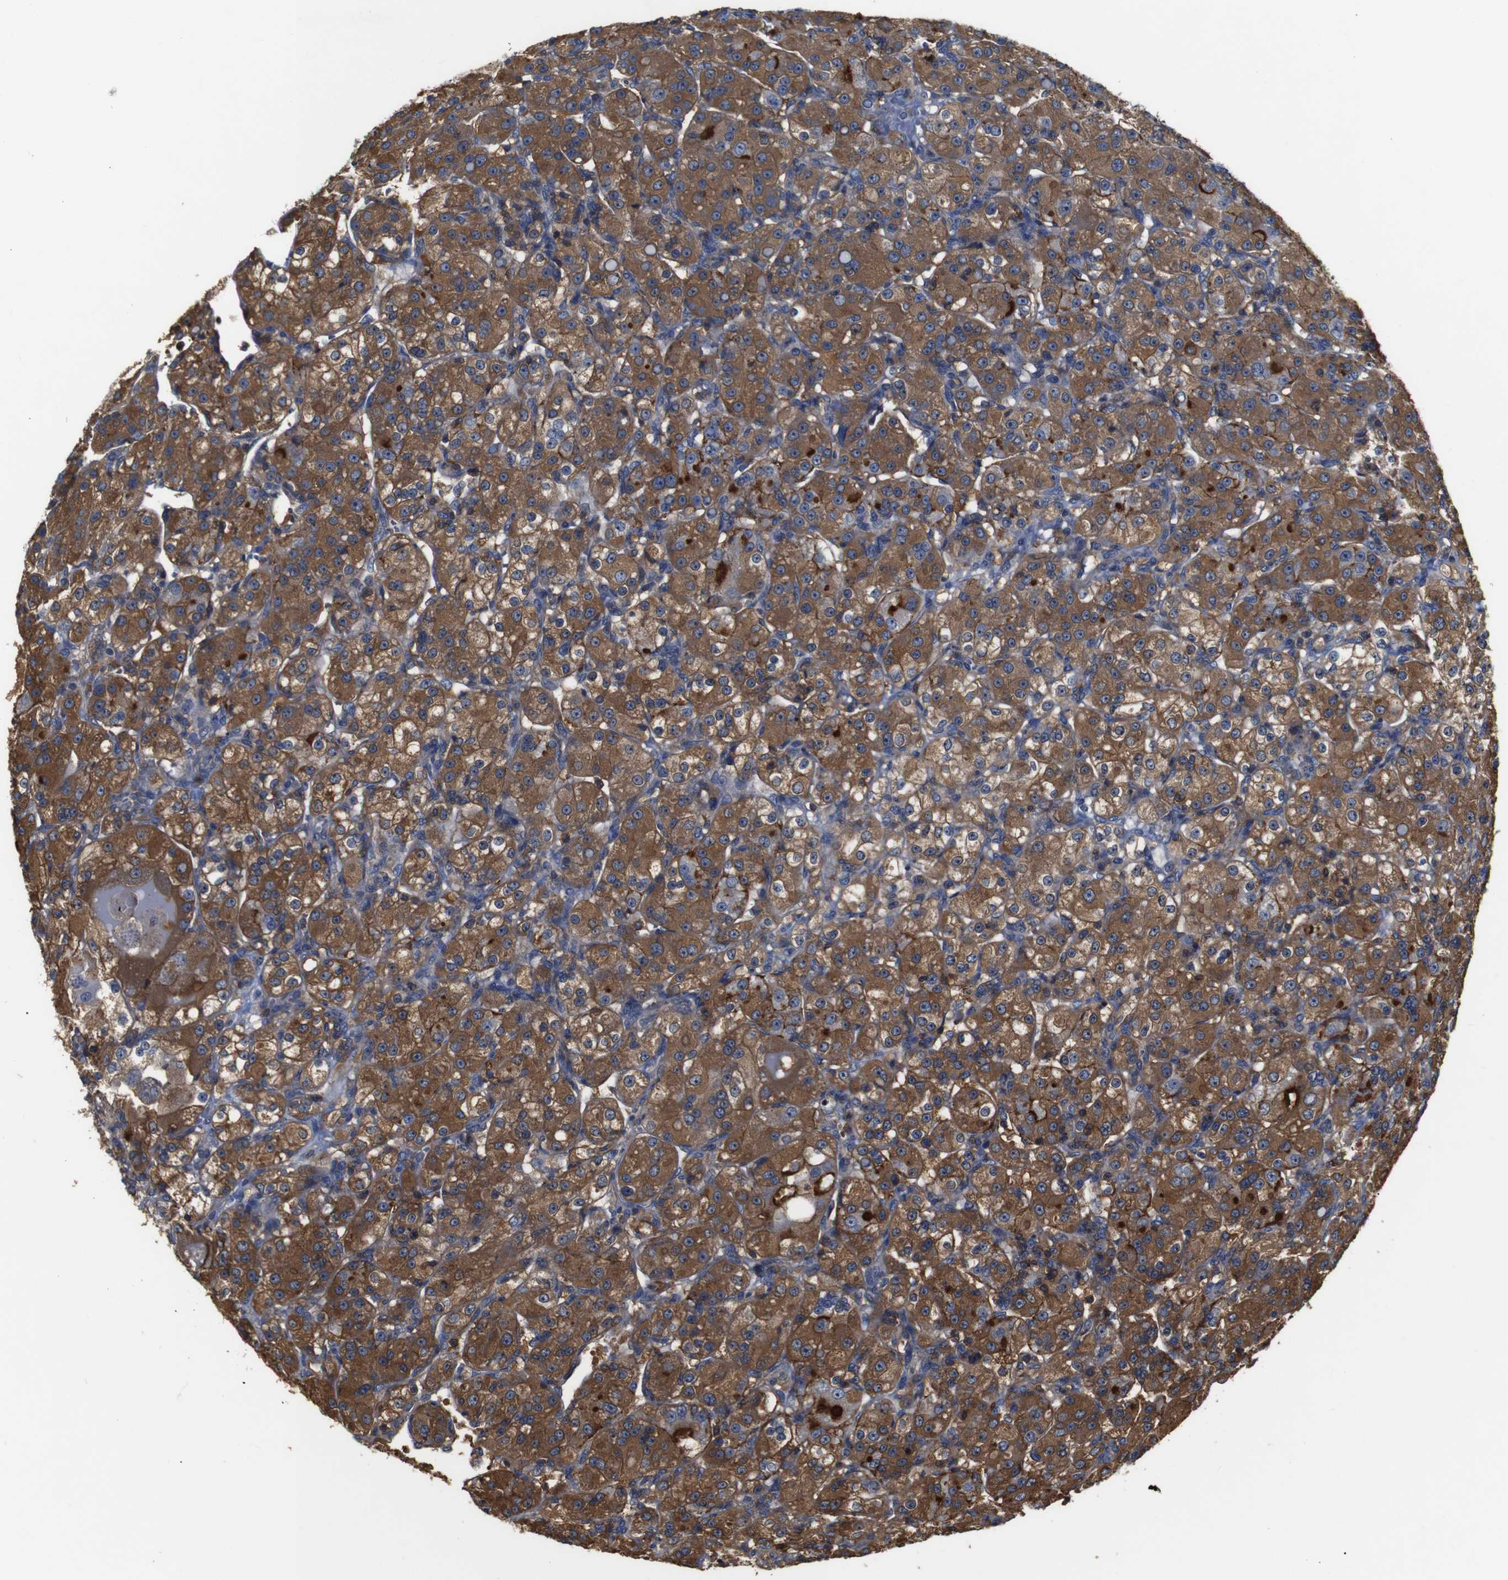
{"staining": {"intensity": "moderate", "quantity": ">75%", "location": "cytoplasmic/membranous"}, "tissue": "renal cancer", "cell_type": "Tumor cells", "image_type": "cancer", "snomed": [{"axis": "morphology", "description": "Normal tissue, NOS"}, {"axis": "morphology", "description": "Adenocarcinoma, NOS"}, {"axis": "topography", "description": "Kidney"}], "caption": "A high-resolution histopathology image shows IHC staining of renal cancer (adenocarcinoma), which reveals moderate cytoplasmic/membranous staining in approximately >75% of tumor cells. (Stains: DAB (3,3'-diaminobenzidine) in brown, nuclei in blue, Microscopy: brightfield microscopy at high magnification).", "gene": "PI4KA", "patient": {"sex": "male", "age": 61}}